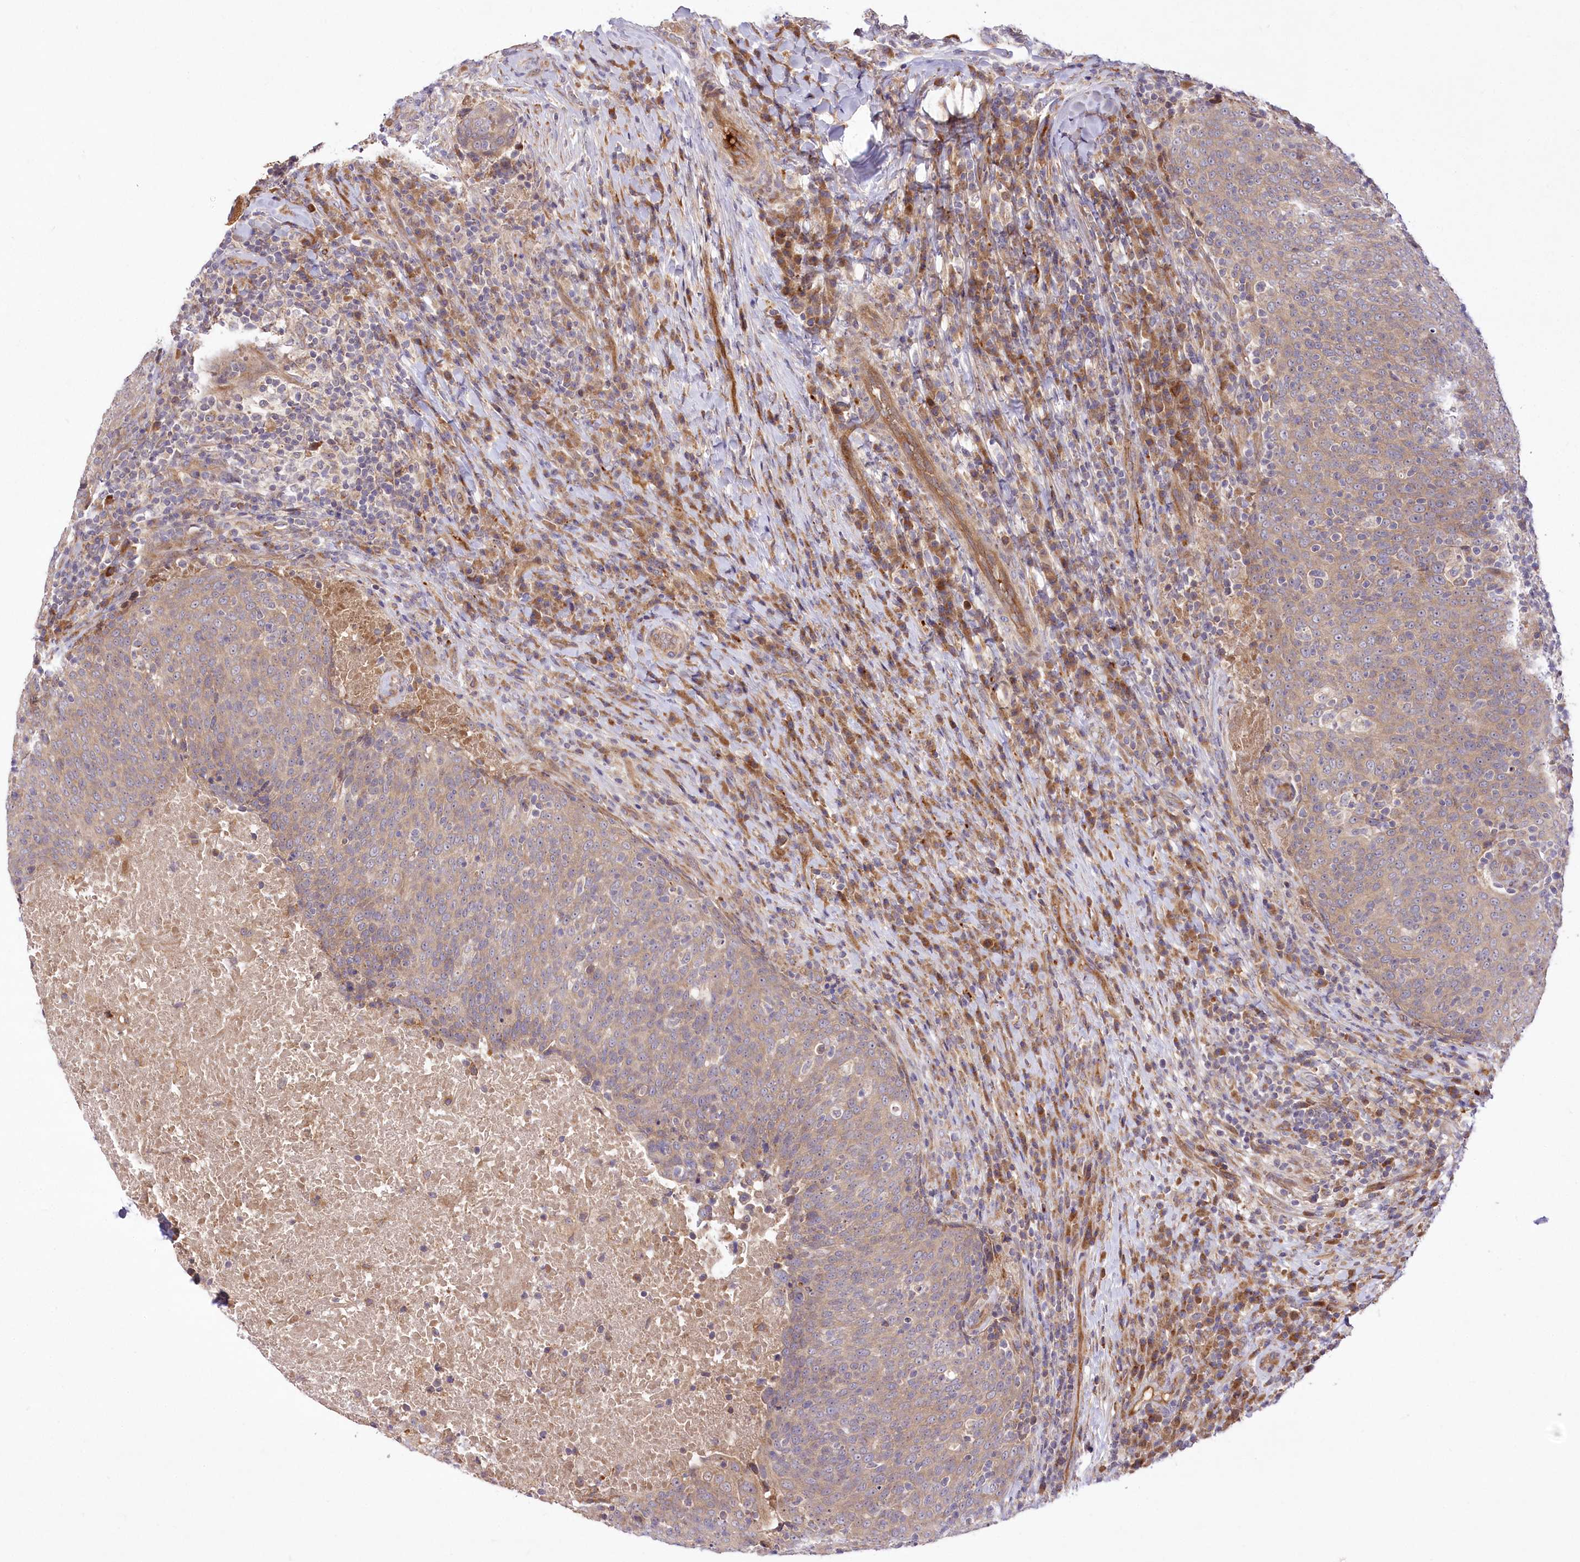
{"staining": {"intensity": "weak", "quantity": ">75%", "location": "cytoplasmic/membranous"}, "tissue": "head and neck cancer", "cell_type": "Tumor cells", "image_type": "cancer", "snomed": [{"axis": "morphology", "description": "Squamous cell carcinoma, NOS"}, {"axis": "morphology", "description": "Squamous cell carcinoma, metastatic, NOS"}, {"axis": "topography", "description": "Lymph node"}, {"axis": "topography", "description": "Head-Neck"}], "caption": "Head and neck cancer stained with DAB immunohistochemistry (IHC) displays low levels of weak cytoplasmic/membranous staining in approximately >75% of tumor cells.", "gene": "PSTK", "patient": {"sex": "male", "age": 62}}